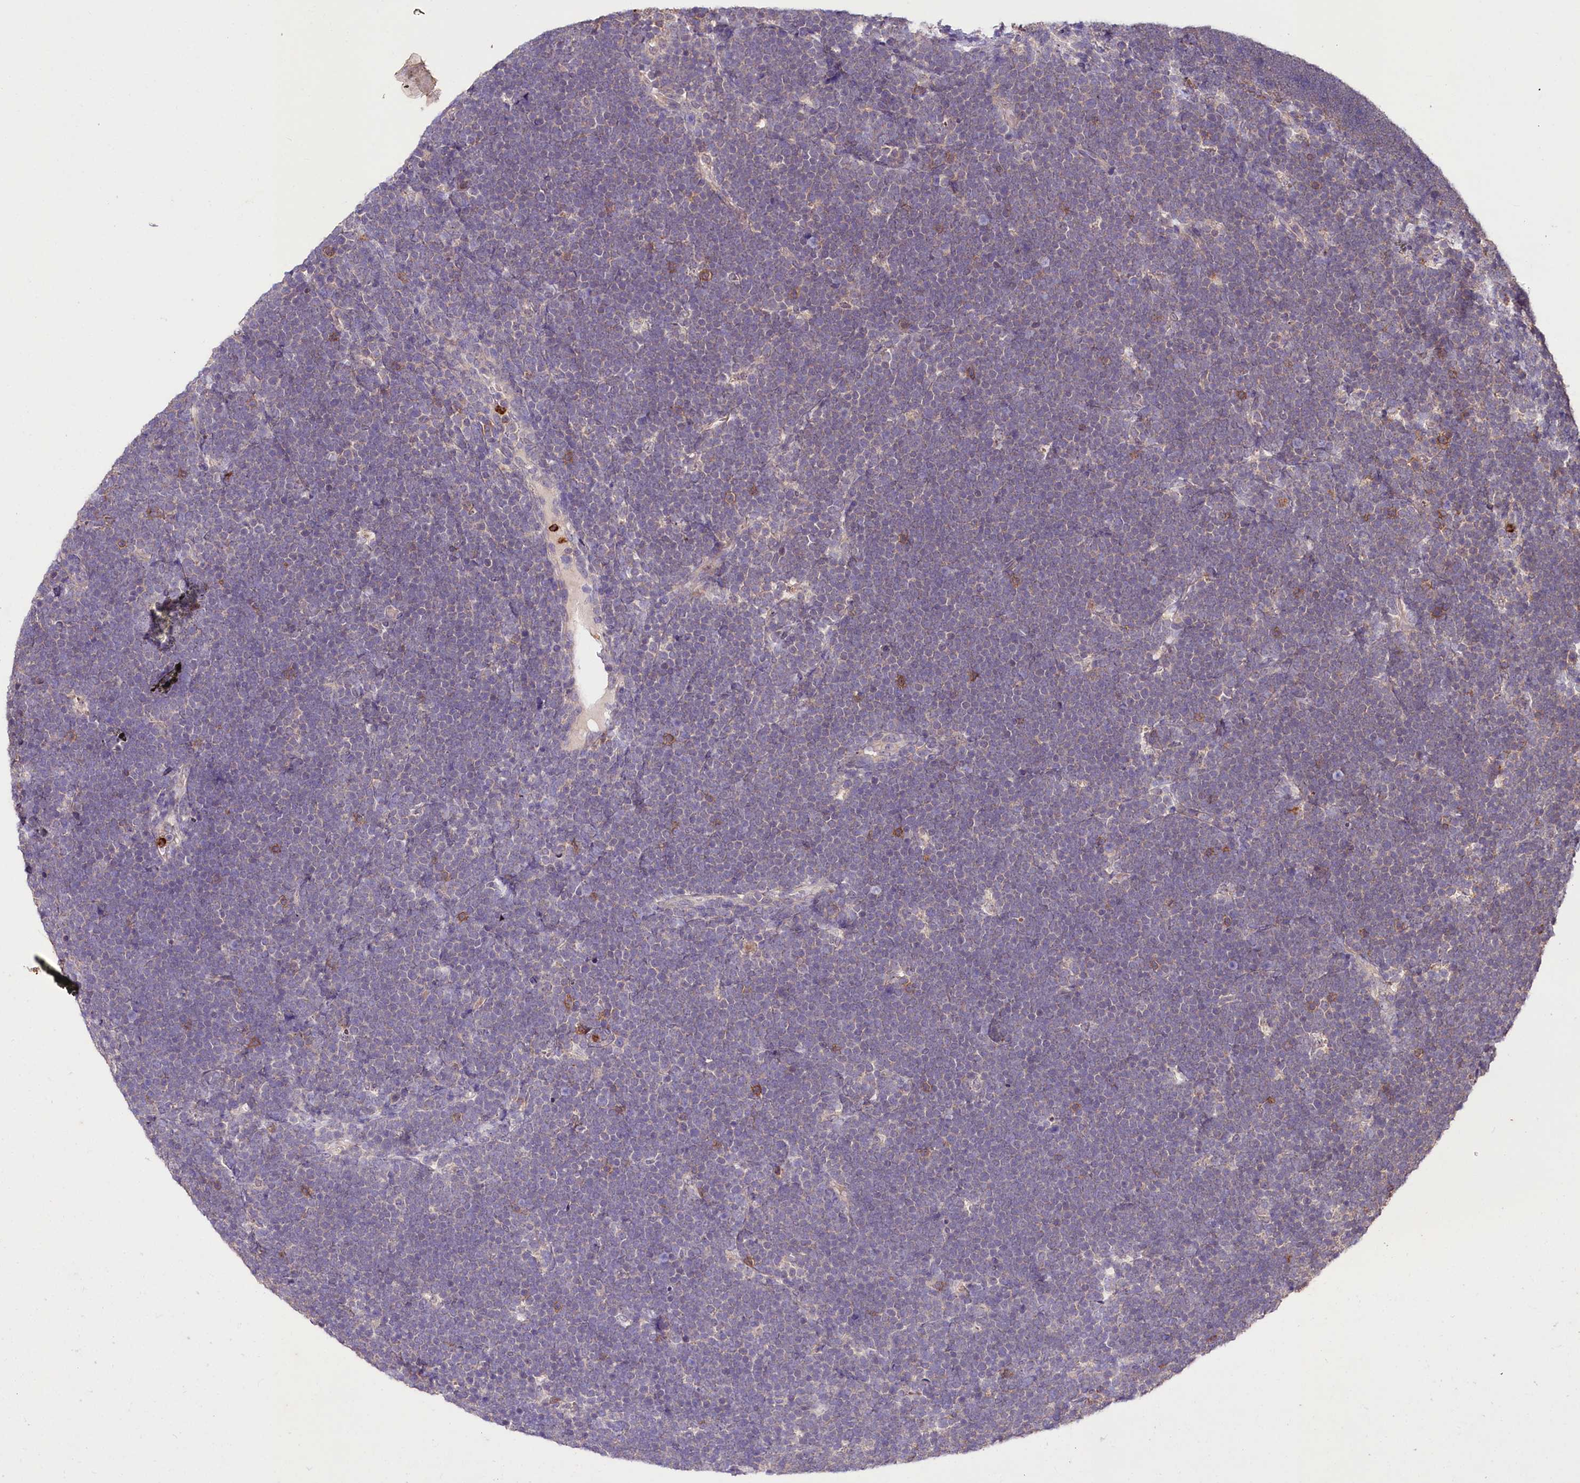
{"staining": {"intensity": "negative", "quantity": "none", "location": "none"}, "tissue": "lymphoma", "cell_type": "Tumor cells", "image_type": "cancer", "snomed": [{"axis": "morphology", "description": "Malignant lymphoma, non-Hodgkin's type, High grade"}, {"axis": "topography", "description": "Lymph node"}], "caption": "Immunohistochemistry histopathology image of neoplastic tissue: lymphoma stained with DAB (3,3'-diaminobenzidine) demonstrates no significant protein staining in tumor cells.", "gene": "KLRB1", "patient": {"sex": "male", "age": 13}}